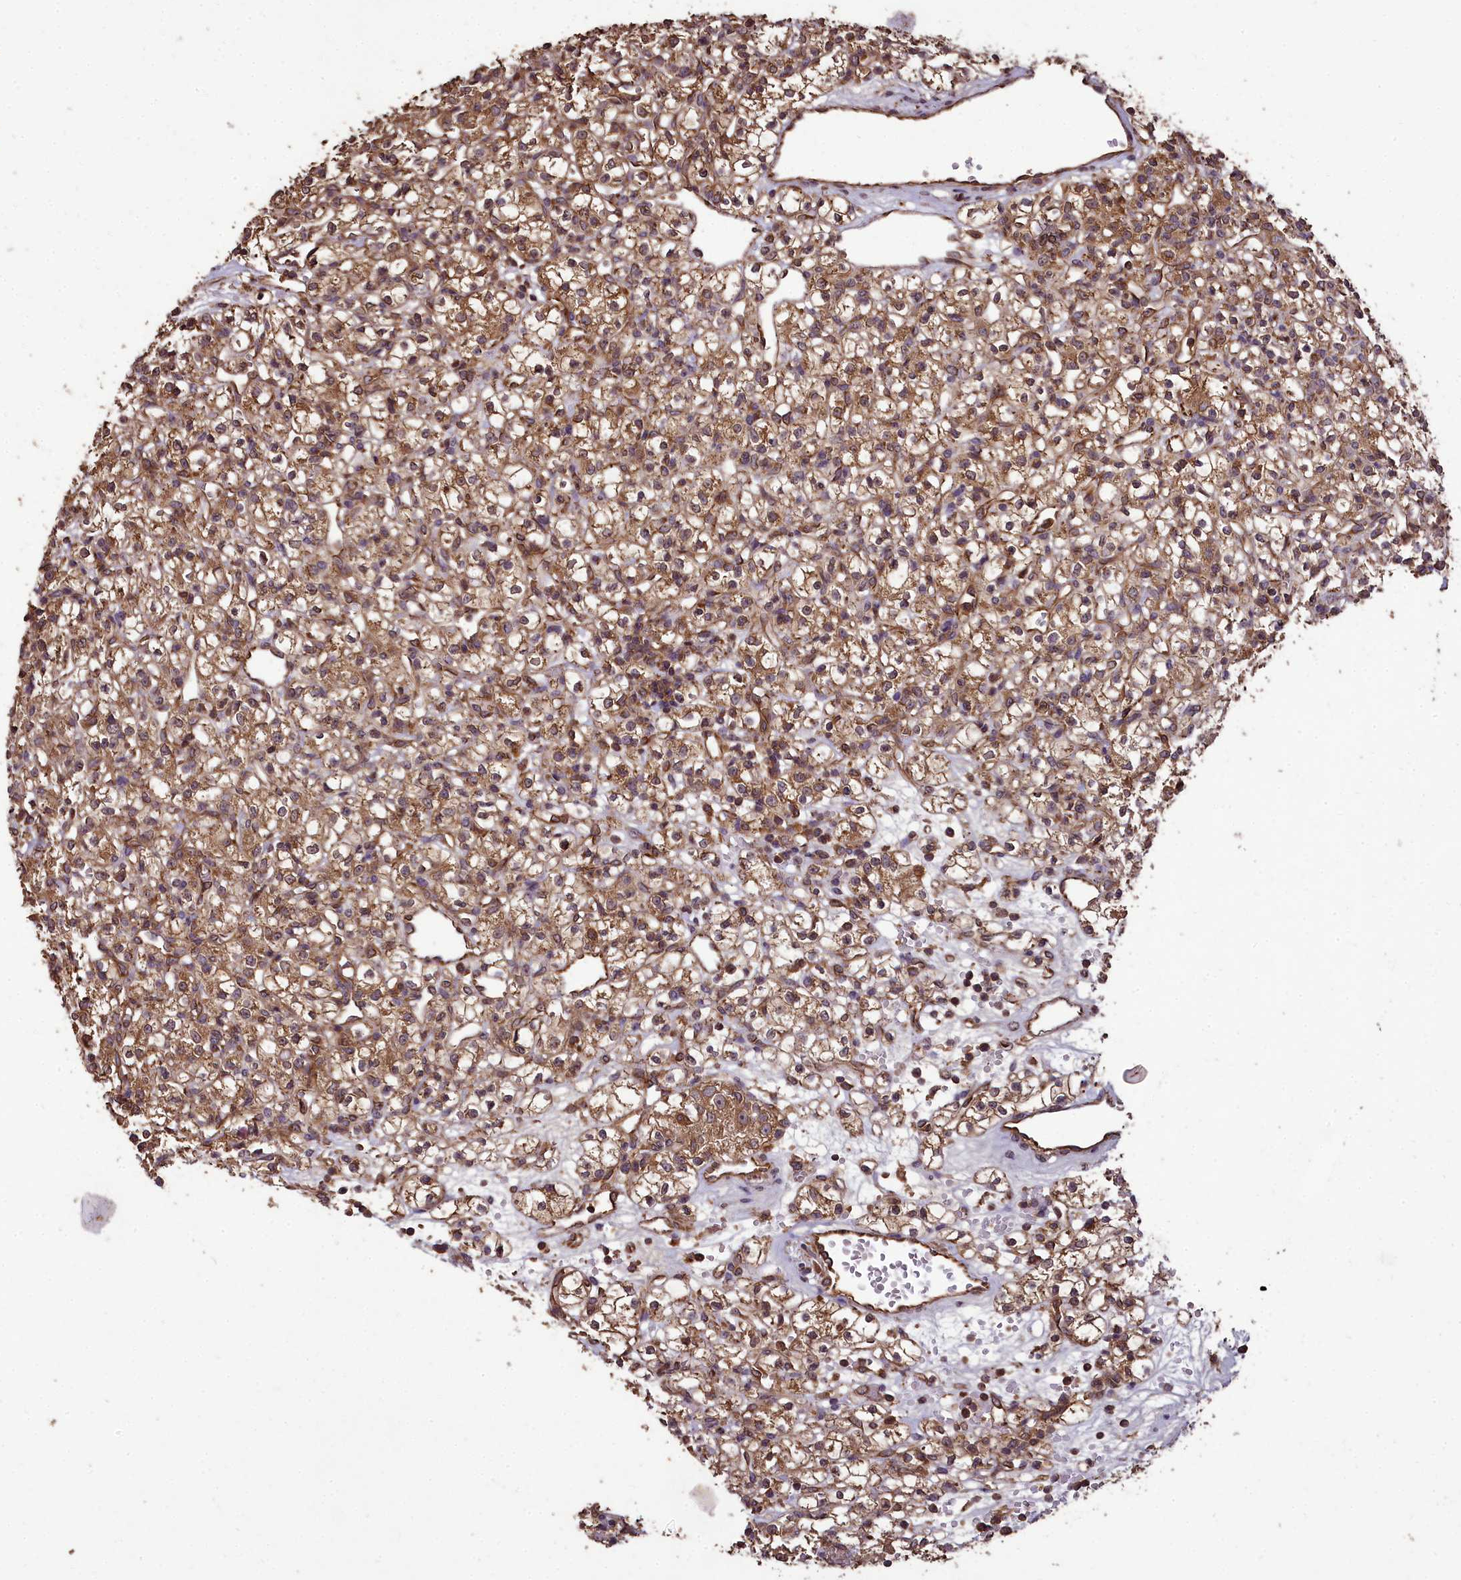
{"staining": {"intensity": "moderate", "quantity": ">75%", "location": "cytoplasmic/membranous"}, "tissue": "renal cancer", "cell_type": "Tumor cells", "image_type": "cancer", "snomed": [{"axis": "morphology", "description": "Adenocarcinoma, NOS"}, {"axis": "topography", "description": "Kidney"}], "caption": "Tumor cells exhibit moderate cytoplasmic/membranous positivity in approximately >75% of cells in adenocarcinoma (renal). Nuclei are stained in blue.", "gene": "TTLL10", "patient": {"sex": "female", "age": 59}}